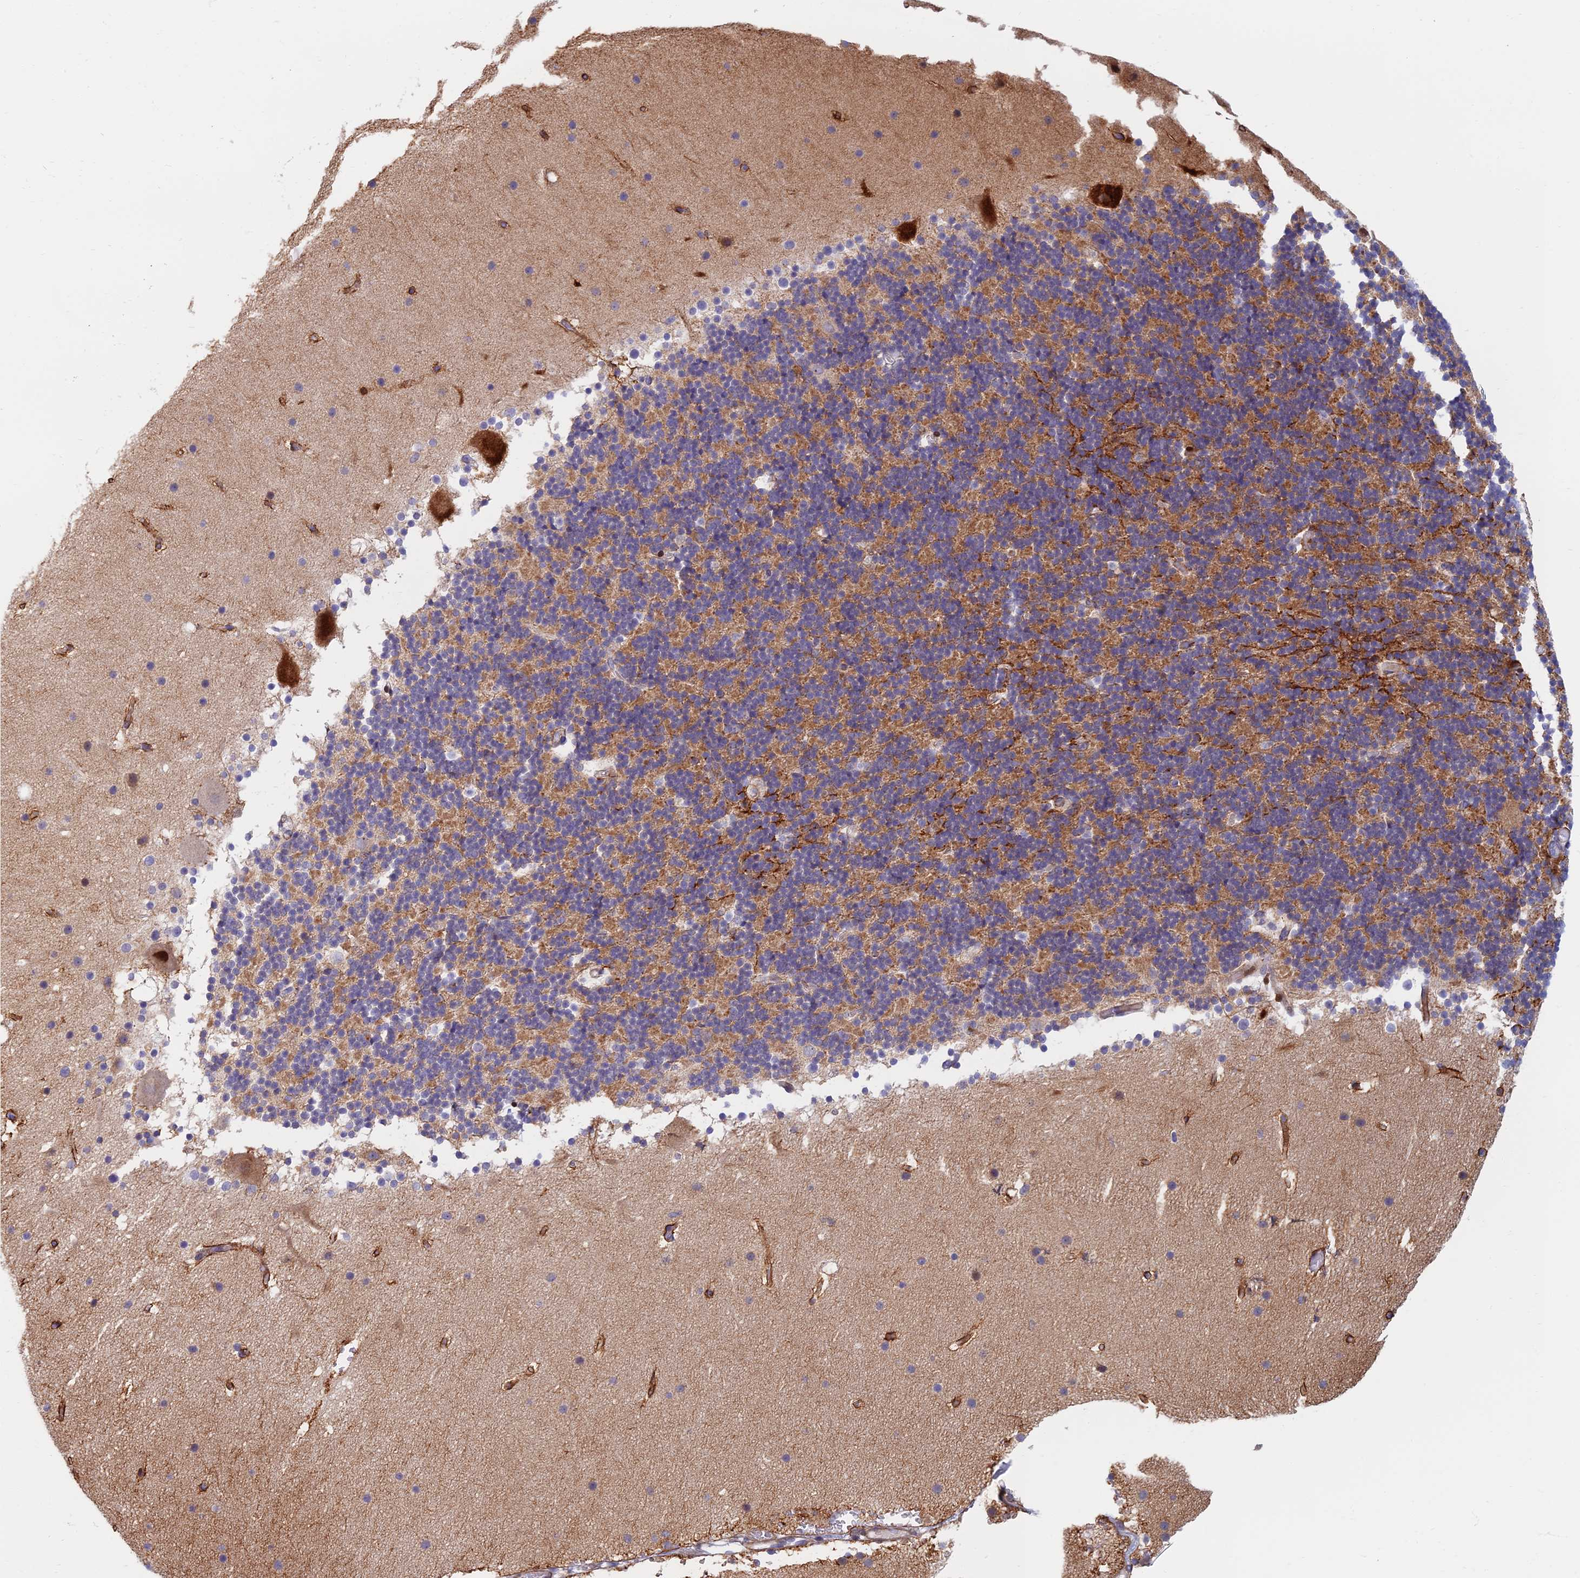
{"staining": {"intensity": "moderate", "quantity": ">75%", "location": "cytoplasmic/membranous"}, "tissue": "cerebellum", "cell_type": "Cells in granular layer", "image_type": "normal", "snomed": [{"axis": "morphology", "description": "Normal tissue, NOS"}, {"axis": "topography", "description": "Cerebellum"}], "caption": "IHC (DAB) staining of benign human cerebellum exhibits moderate cytoplasmic/membranous protein positivity in about >75% of cells in granular layer.", "gene": "C15orf40", "patient": {"sex": "male", "age": 57}}